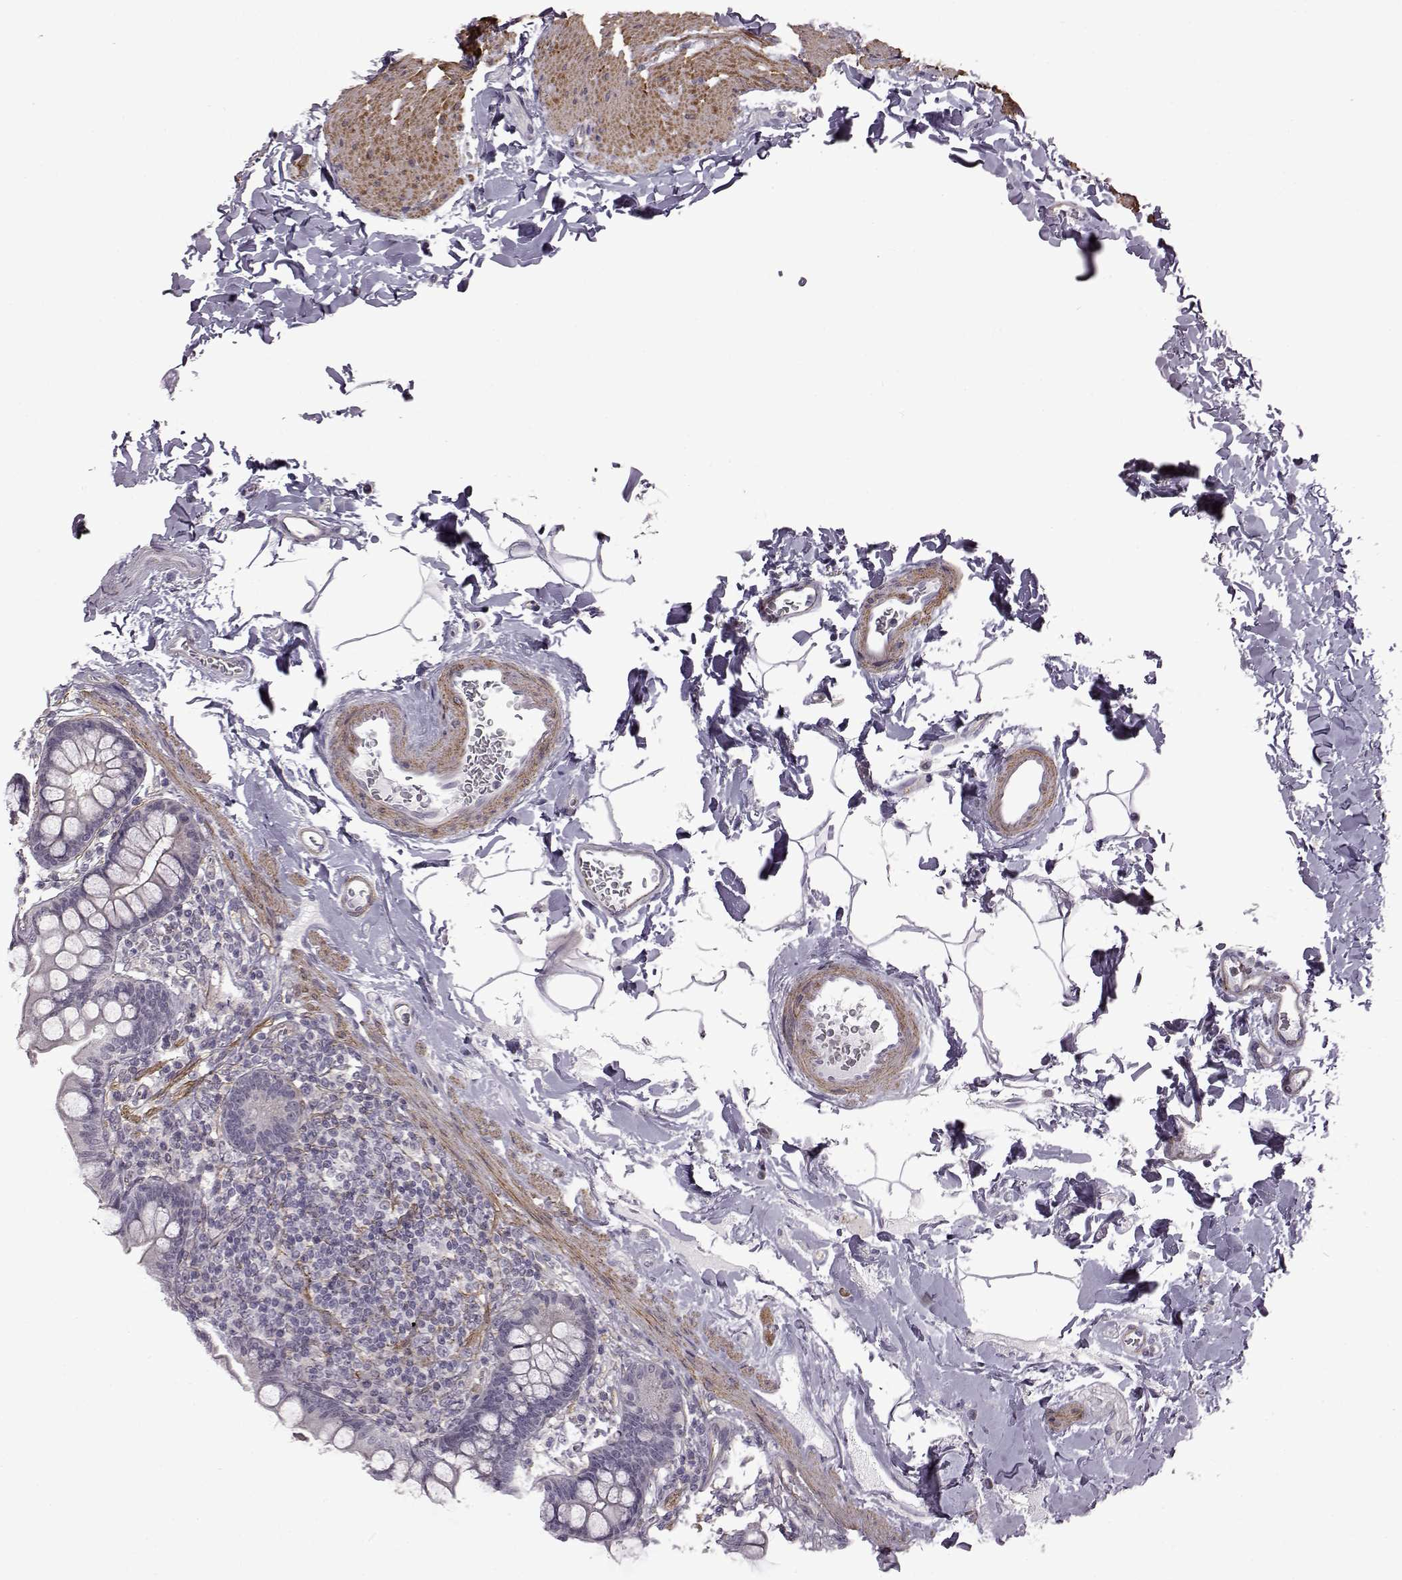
{"staining": {"intensity": "negative", "quantity": "none", "location": "none"}, "tissue": "small intestine", "cell_type": "Glandular cells", "image_type": "normal", "snomed": [{"axis": "morphology", "description": "Normal tissue, NOS"}, {"axis": "topography", "description": "Small intestine"}], "caption": "DAB immunohistochemical staining of unremarkable small intestine displays no significant positivity in glandular cells. Brightfield microscopy of immunohistochemistry stained with DAB (3,3'-diaminobenzidine) (brown) and hematoxylin (blue), captured at high magnification.", "gene": "SYNPO2", "patient": {"sex": "female", "age": 56}}